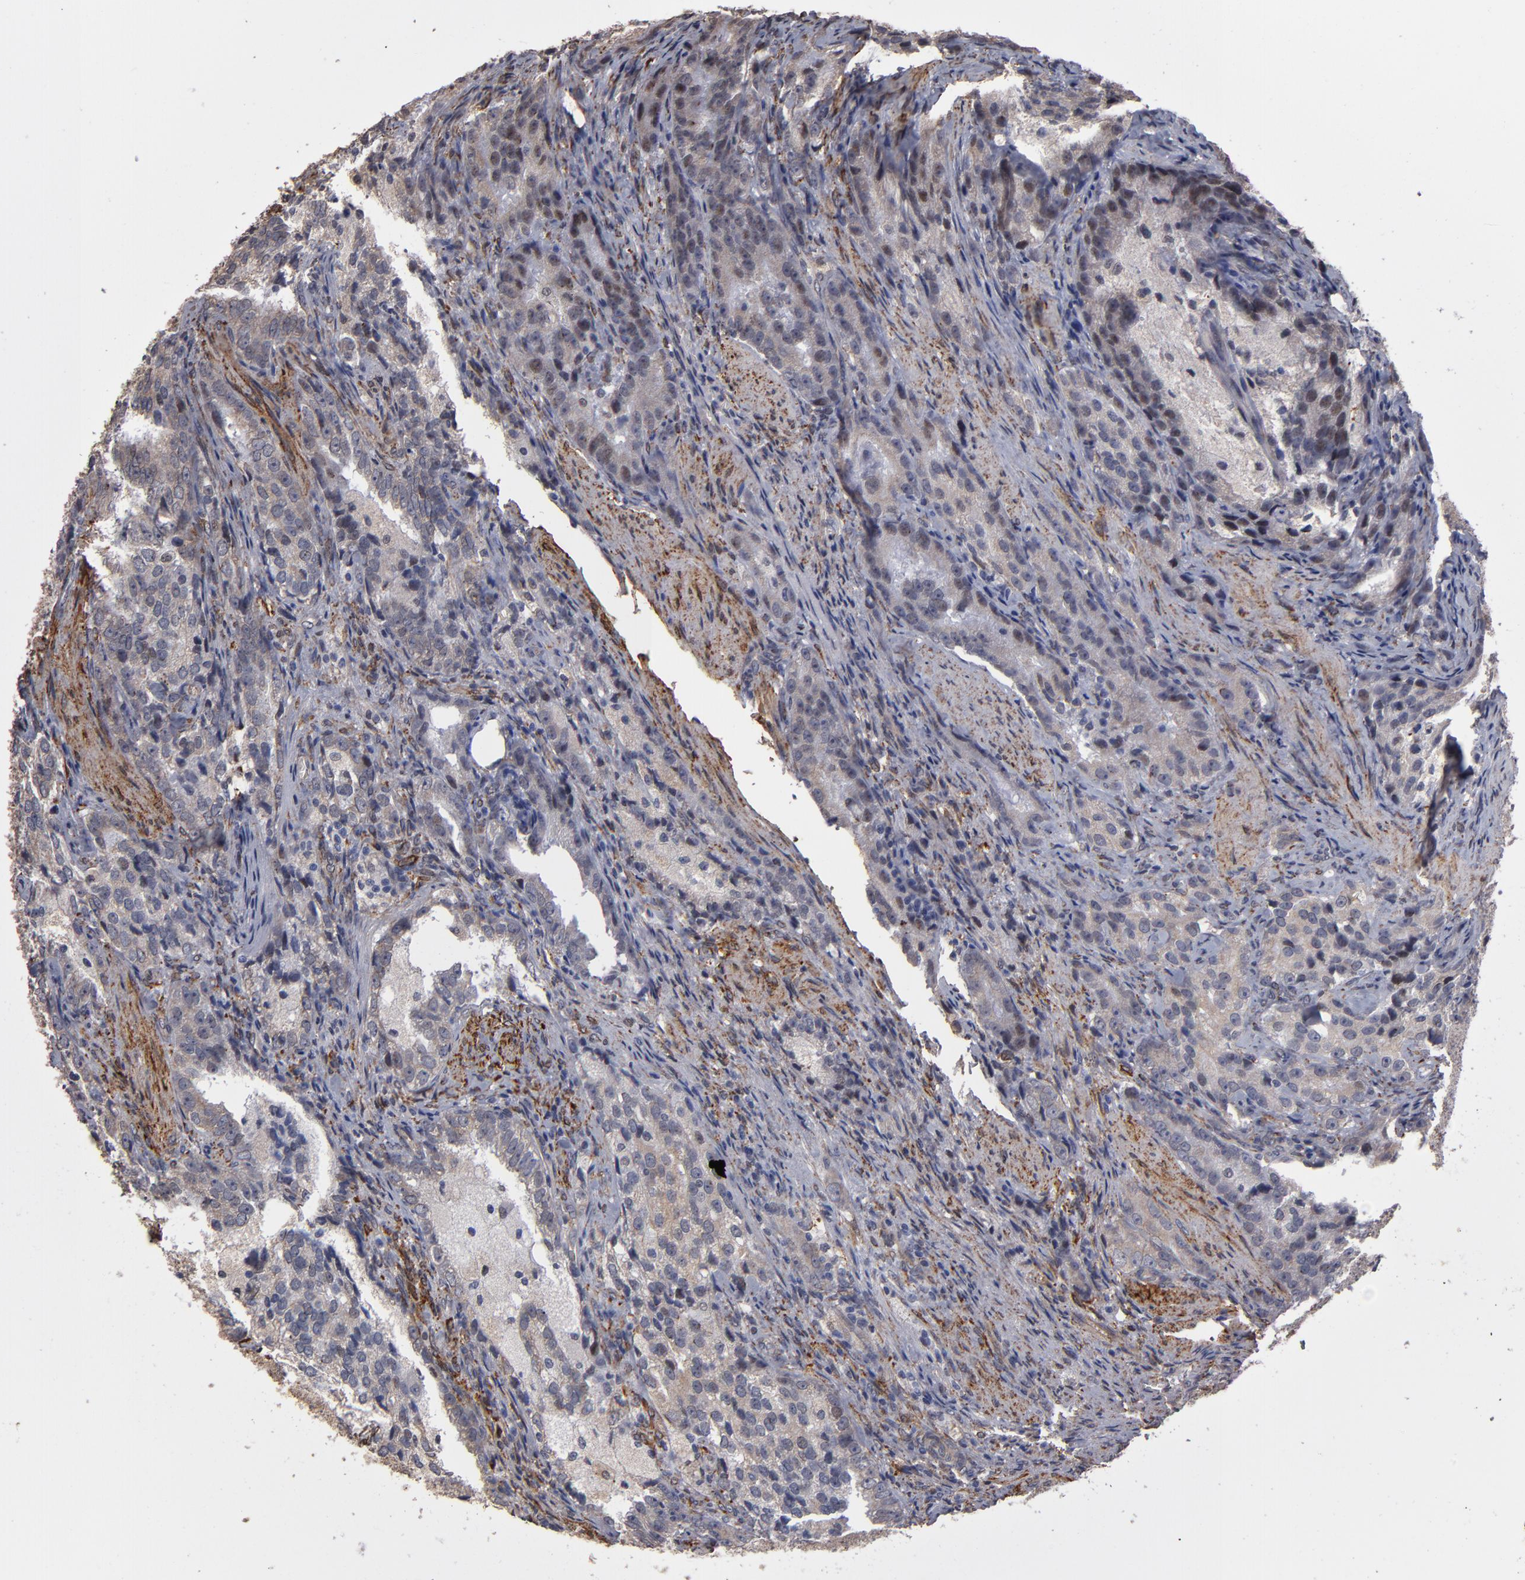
{"staining": {"intensity": "weak", "quantity": ">75%", "location": "cytoplasmic/membranous"}, "tissue": "prostate cancer", "cell_type": "Tumor cells", "image_type": "cancer", "snomed": [{"axis": "morphology", "description": "Adenocarcinoma, High grade"}, {"axis": "topography", "description": "Prostate"}], "caption": "Brown immunohistochemical staining in human prostate cancer (high-grade adenocarcinoma) demonstrates weak cytoplasmic/membranous positivity in approximately >75% of tumor cells.", "gene": "PGRMC1", "patient": {"sex": "male", "age": 63}}